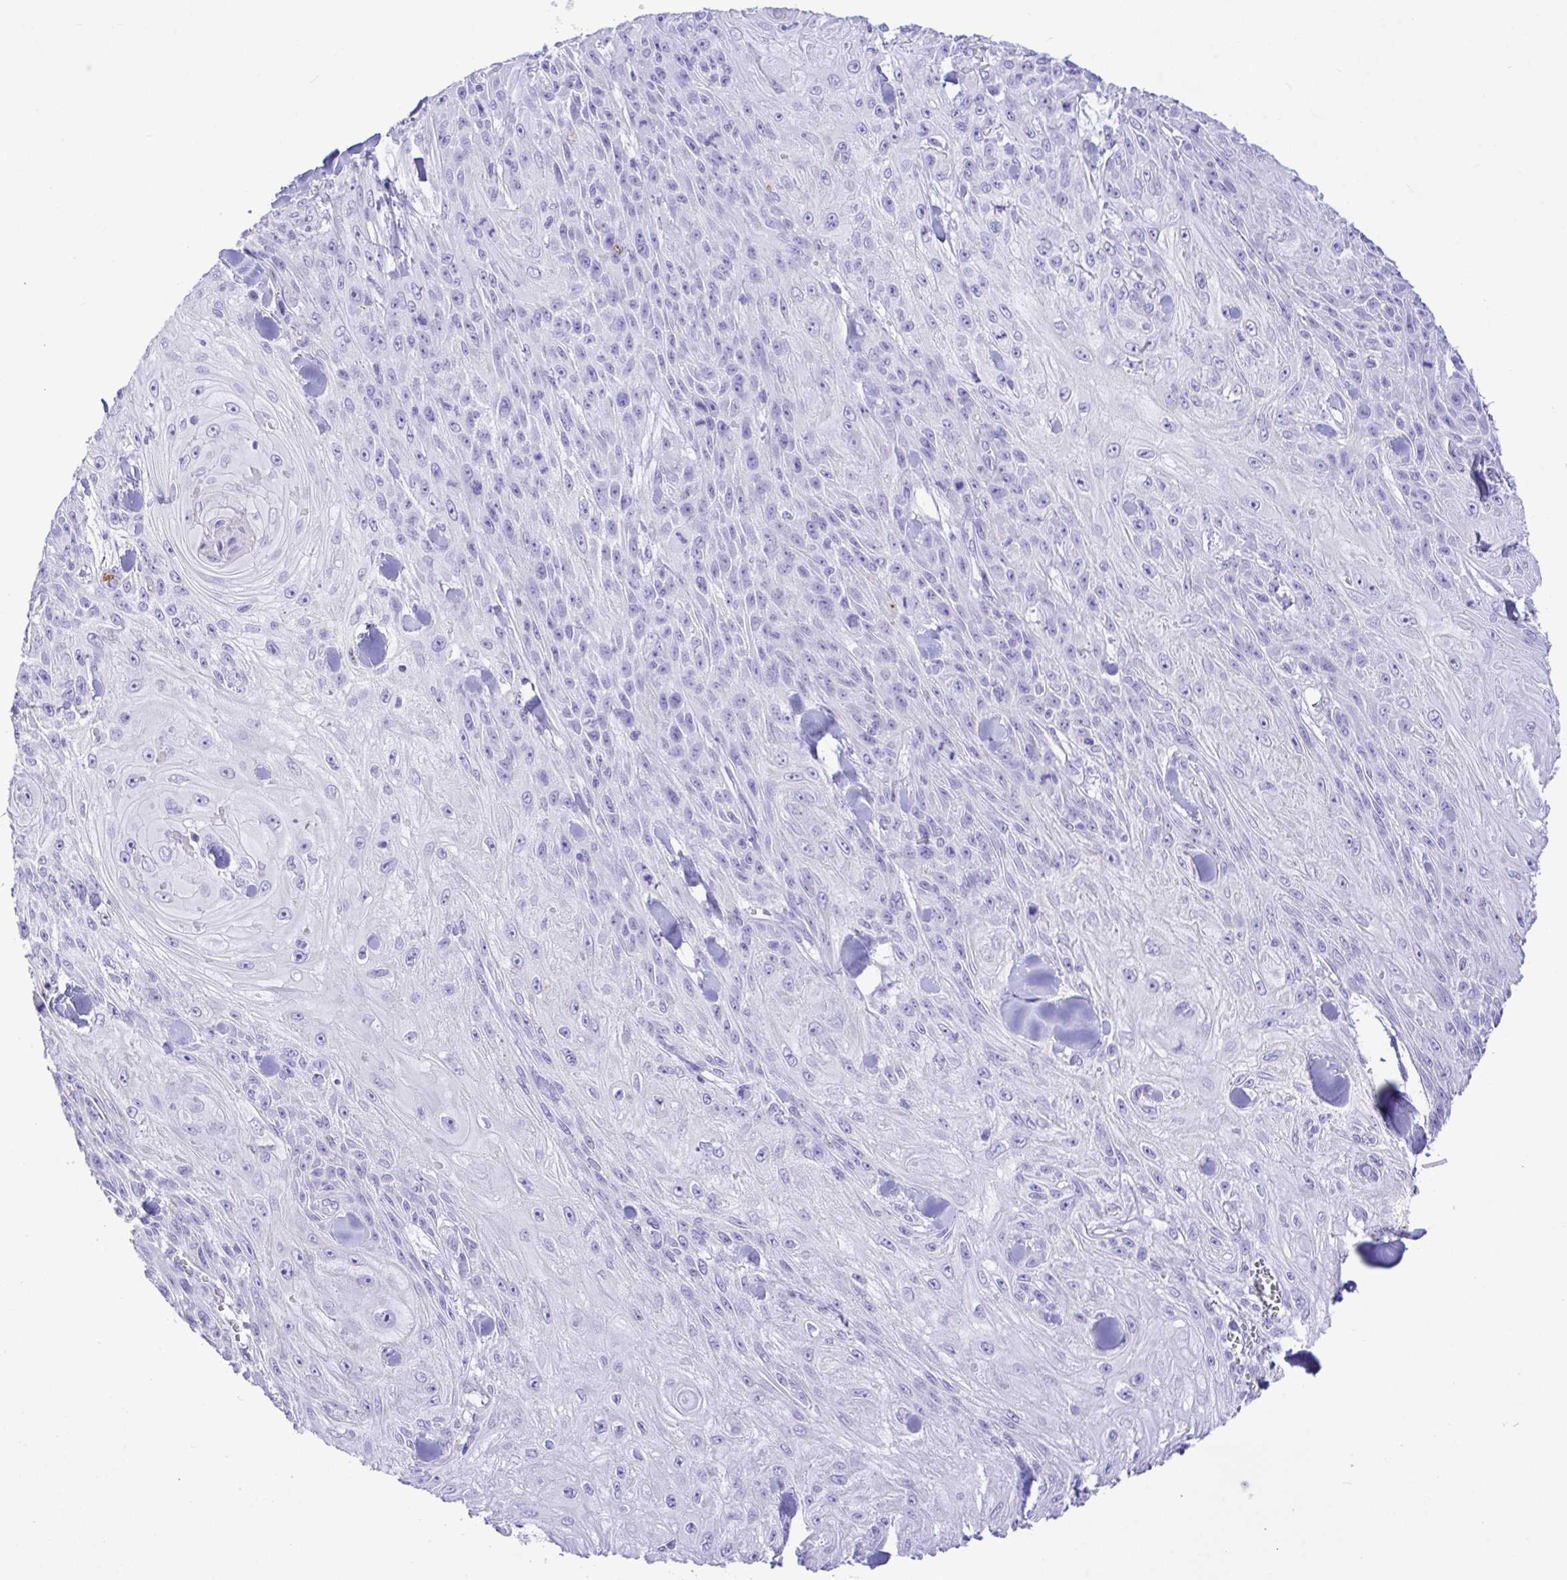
{"staining": {"intensity": "negative", "quantity": "none", "location": "none"}, "tissue": "skin cancer", "cell_type": "Tumor cells", "image_type": "cancer", "snomed": [{"axis": "morphology", "description": "Squamous cell carcinoma, NOS"}, {"axis": "topography", "description": "Skin"}], "caption": "A photomicrograph of skin squamous cell carcinoma stained for a protein displays no brown staining in tumor cells.", "gene": "ZNF221", "patient": {"sex": "male", "age": 88}}